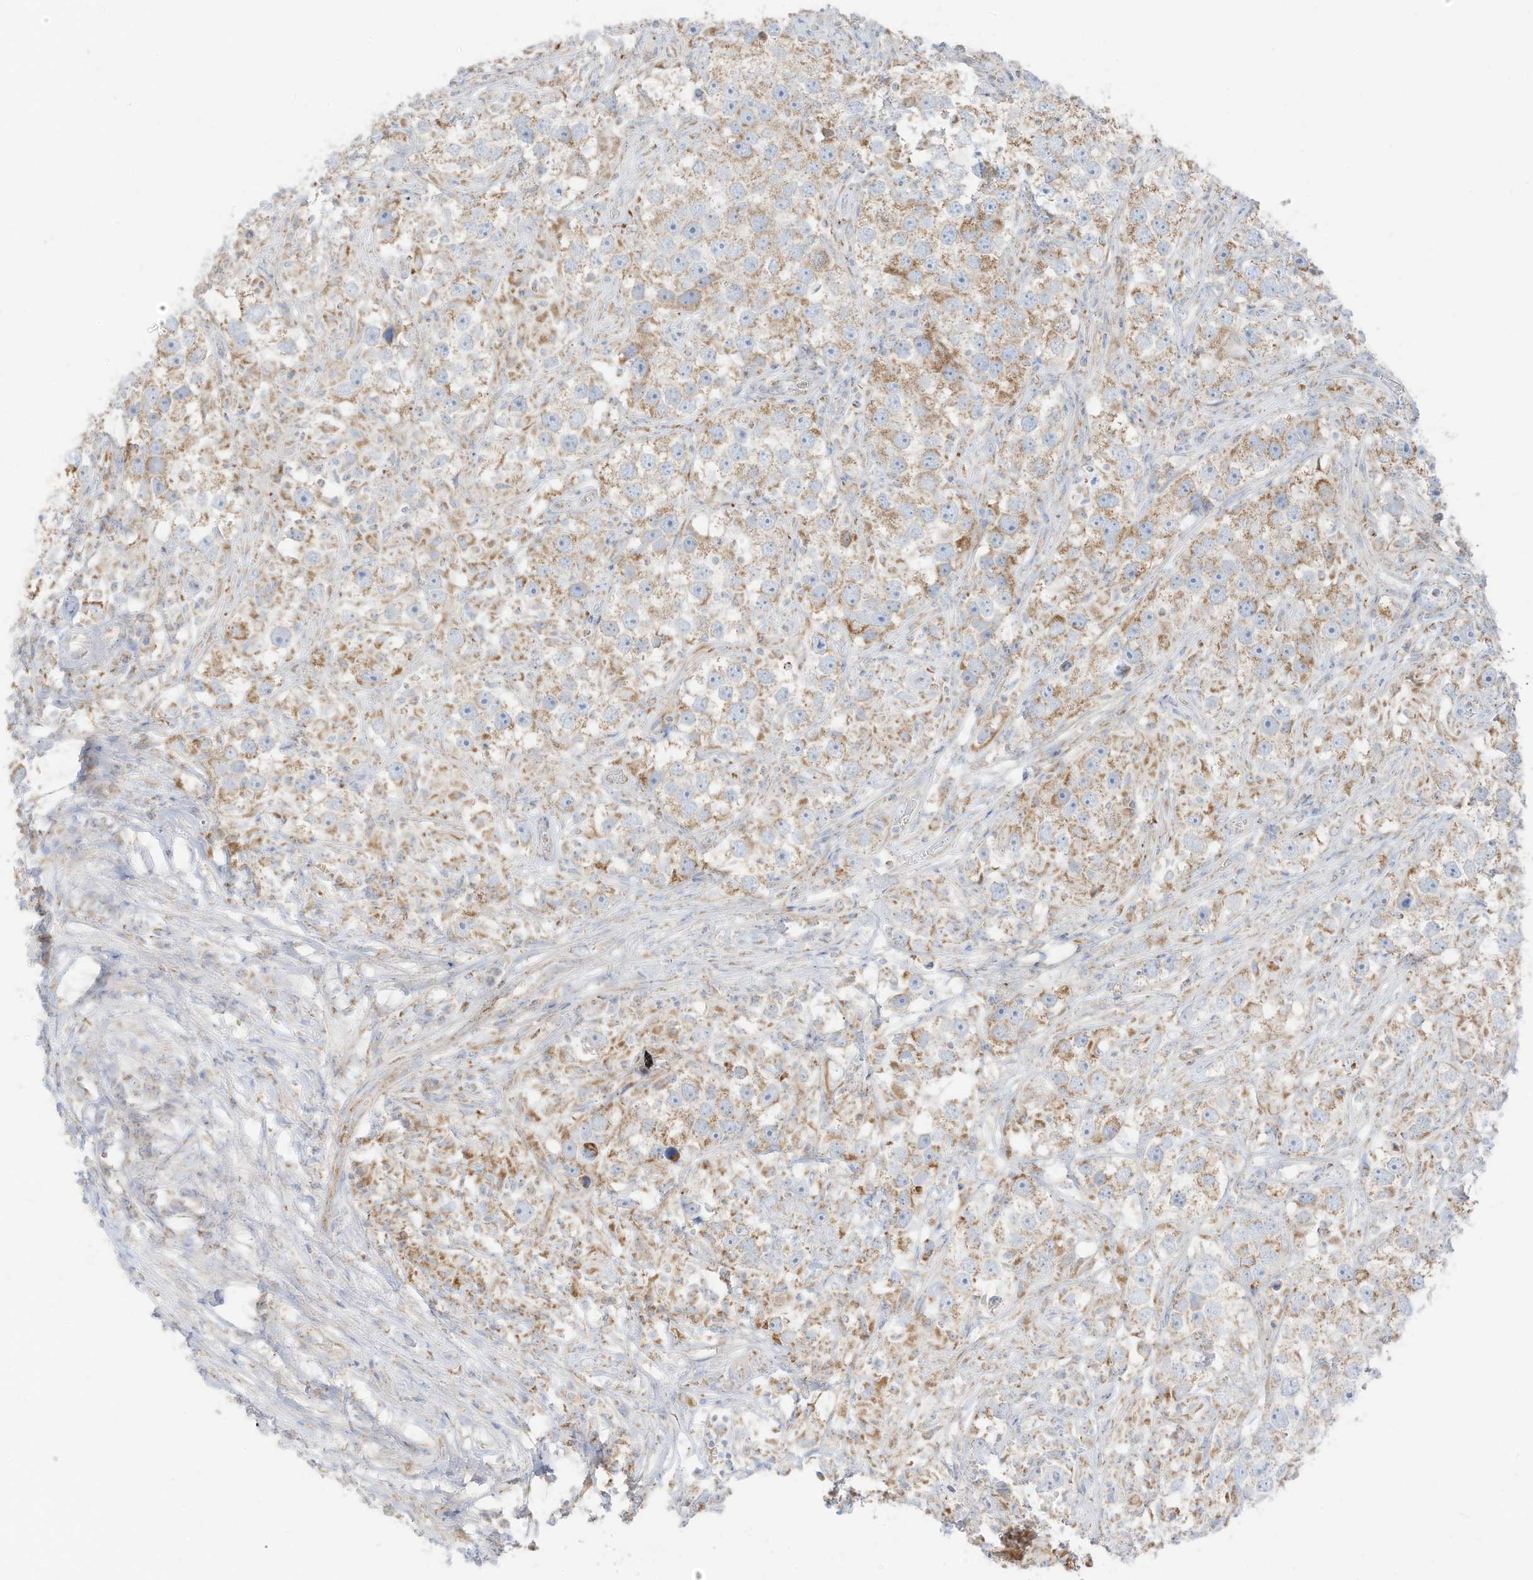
{"staining": {"intensity": "moderate", "quantity": ">75%", "location": "cytoplasmic/membranous"}, "tissue": "testis cancer", "cell_type": "Tumor cells", "image_type": "cancer", "snomed": [{"axis": "morphology", "description": "Seminoma, NOS"}, {"axis": "topography", "description": "Testis"}], "caption": "This is an image of IHC staining of testis cancer (seminoma), which shows moderate staining in the cytoplasmic/membranous of tumor cells.", "gene": "ETHE1", "patient": {"sex": "male", "age": 49}}